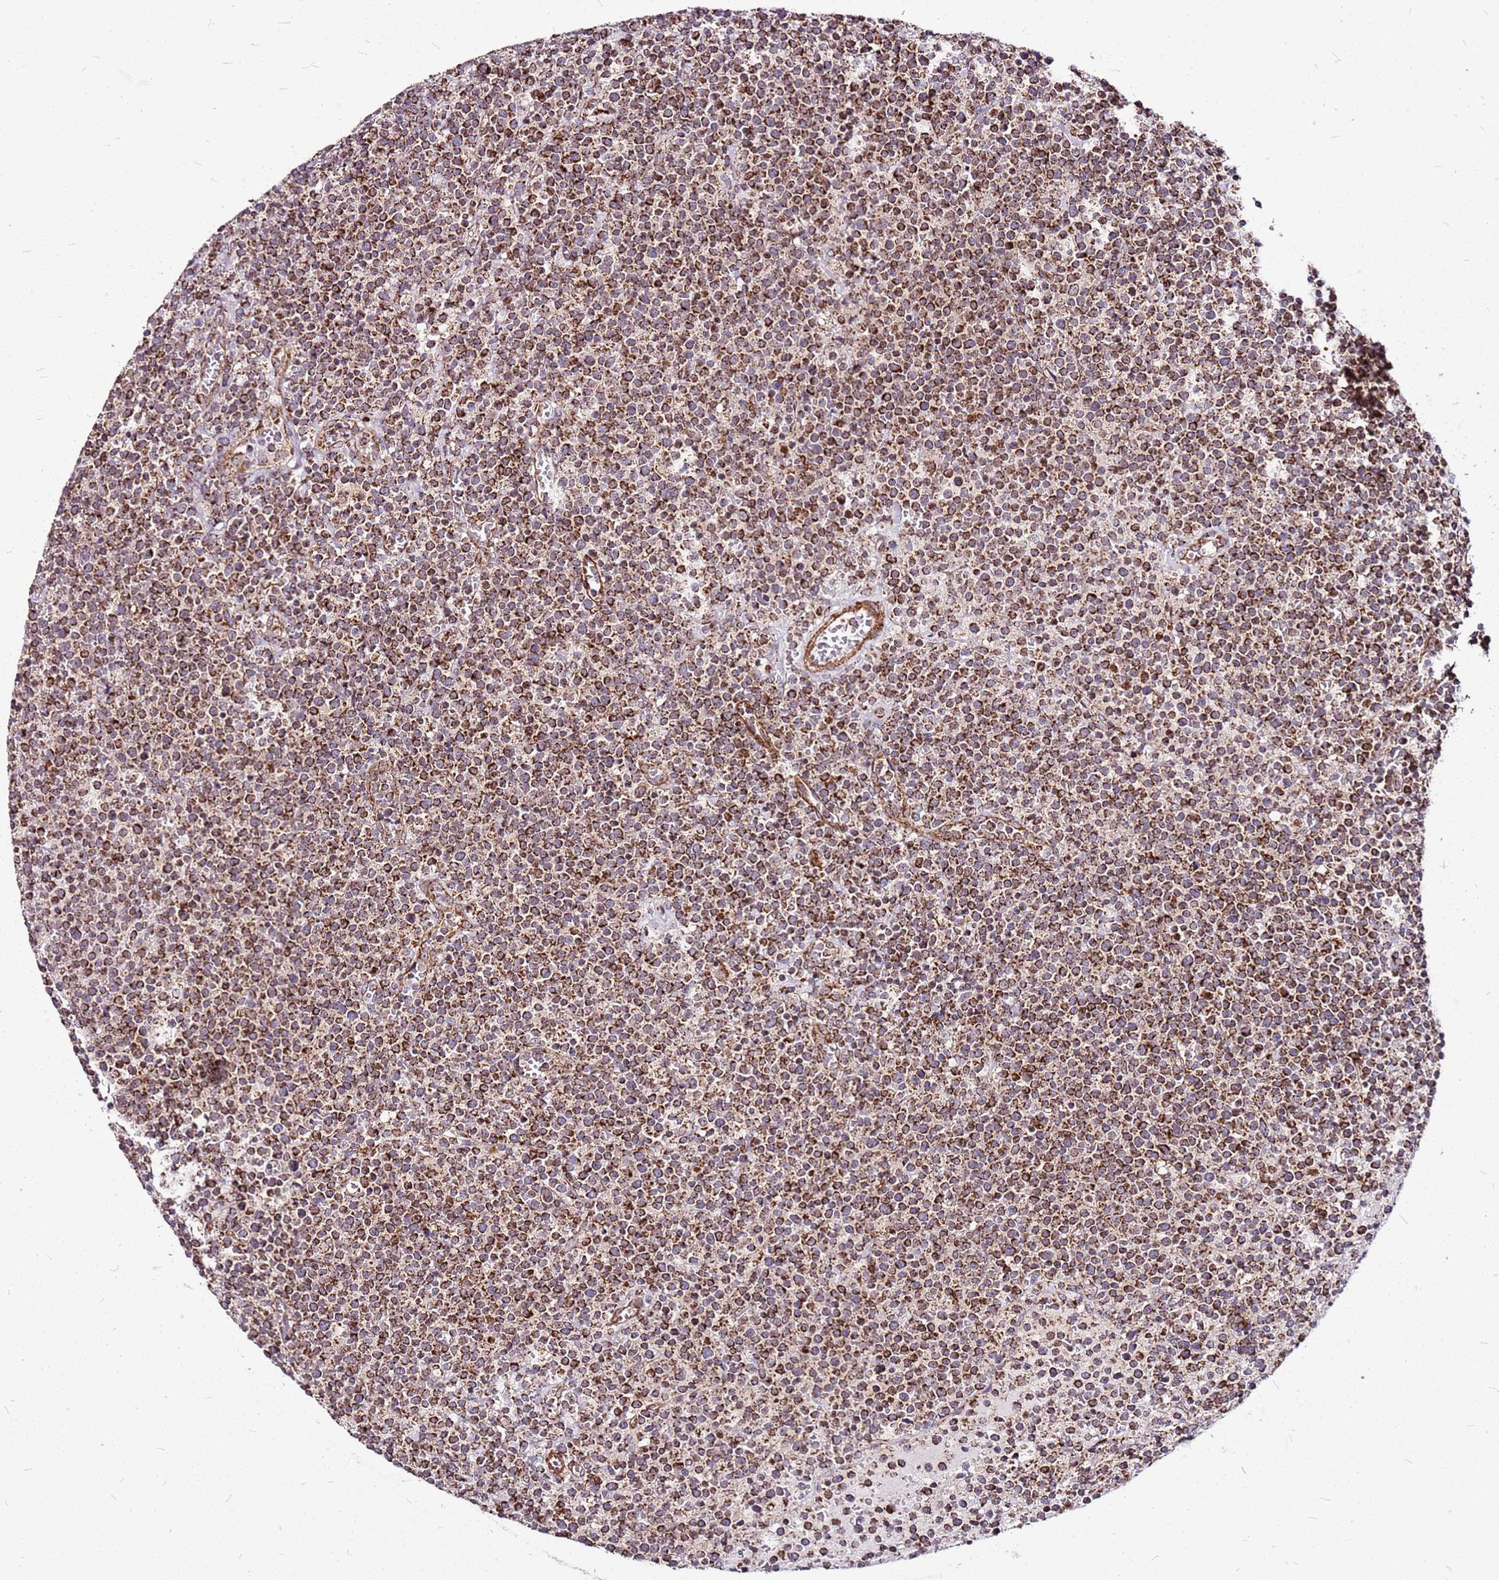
{"staining": {"intensity": "moderate", "quantity": ">75%", "location": "cytoplasmic/membranous"}, "tissue": "lymphoma", "cell_type": "Tumor cells", "image_type": "cancer", "snomed": [{"axis": "morphology", "description": "Malignant lymphoma, non-Hodgkin's type, High grade"}, {"axis": "topography", "description": "Lymph node"}], "caption": "Lymphoma stained with a brown dye demonstrates moderate cytoplasmic/membranous positive expression in approximately >75% of tumor cells.", "gene": "OR51T1", "patient": {"sex": "male", "age": 61}}